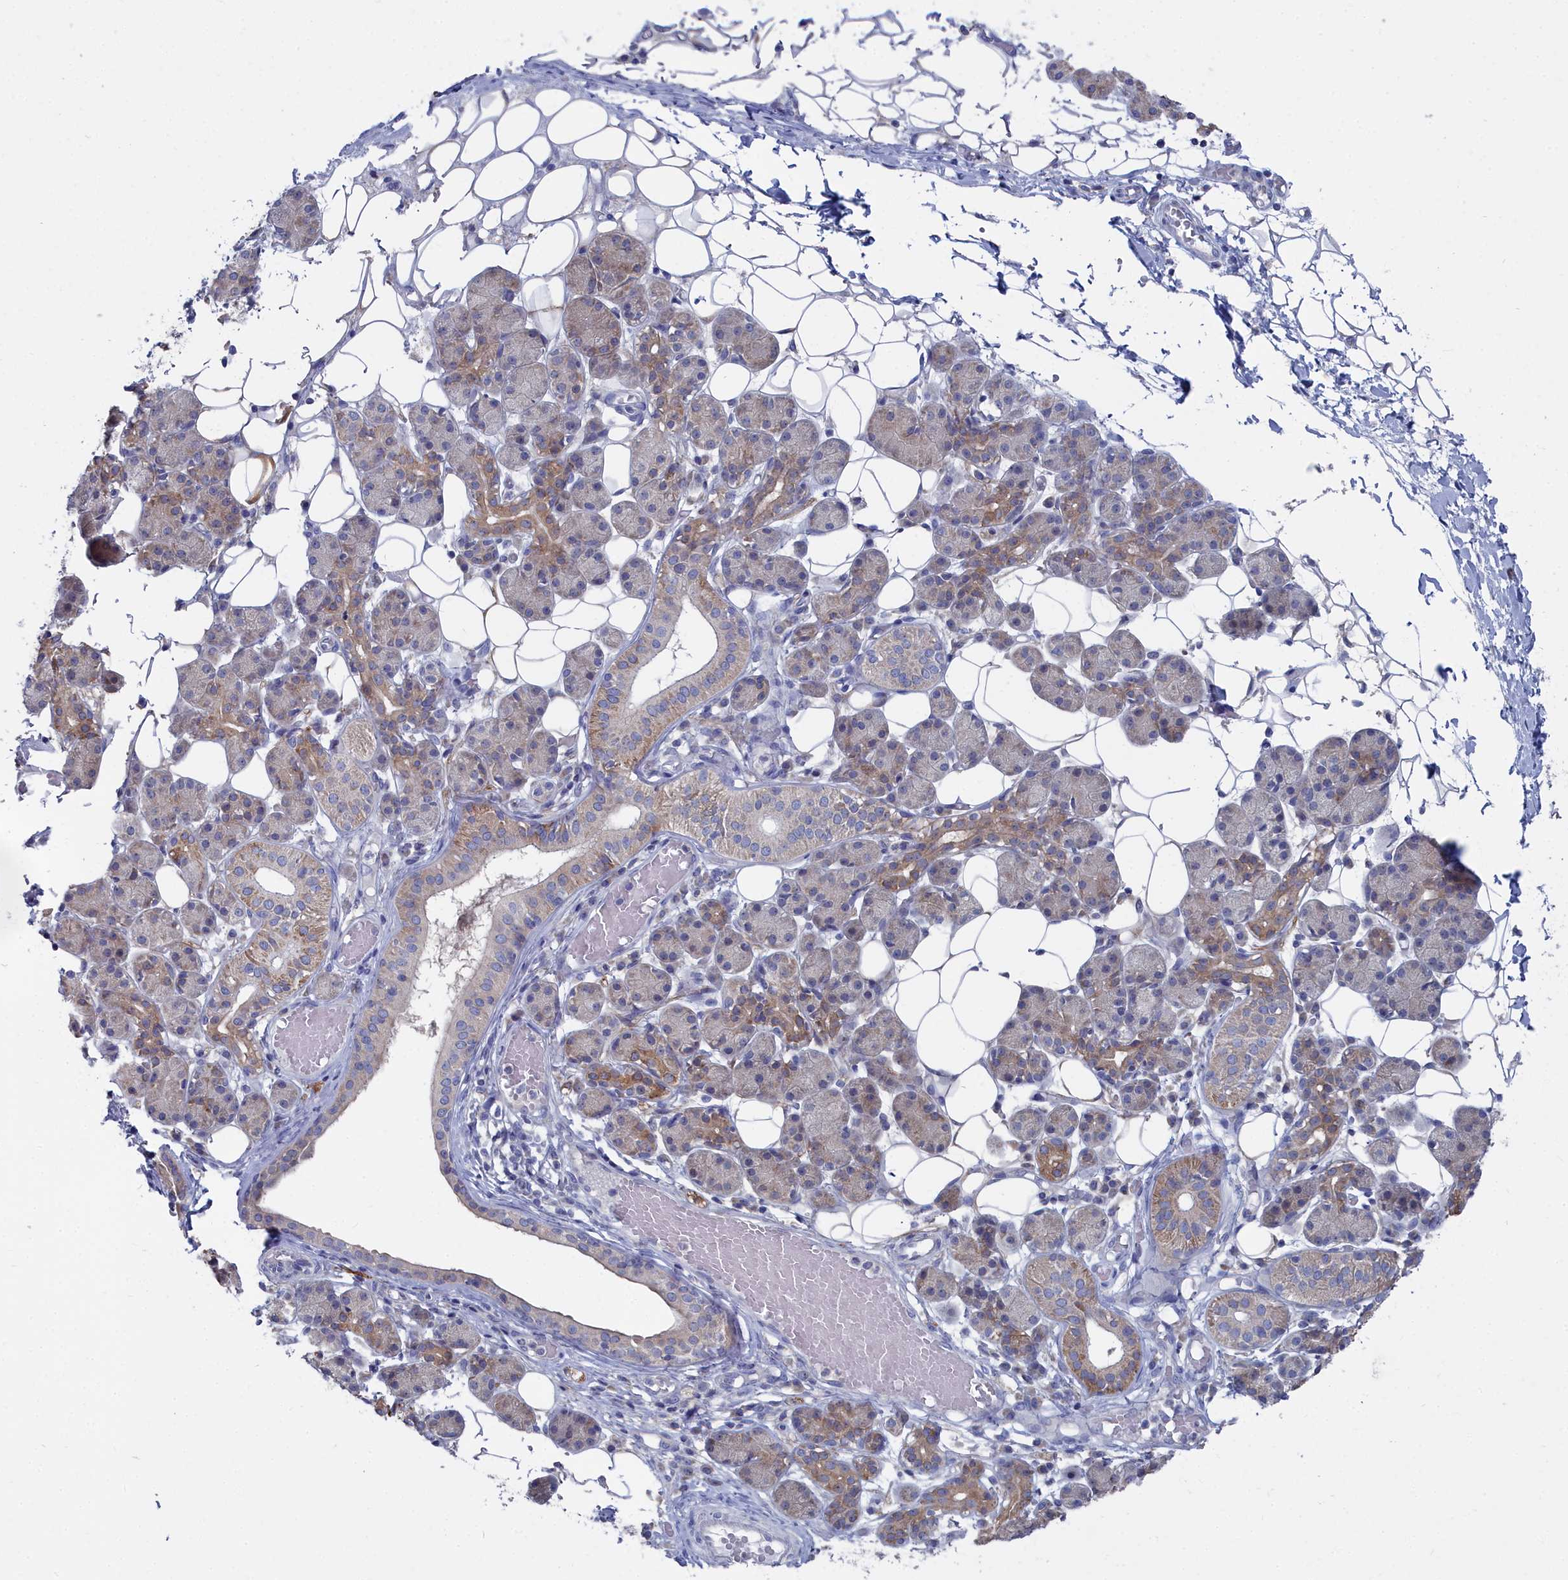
{"staining": {"intensity": "moderate", "quantity": "<25%", "location": "cytoplasmic/membranous"}, "tissue": "salivary gland", "cell_type": "Glandular cells", "image_type": "normal", "snomed": [{"axis": "morphology", "description": "Normal tissue, NOS"}, {"axis": "topography", "description": "Salivary gland"}], "caption": "Protein expression analysis of unremarkable human salivary gland reveals moderate cytoplasmic/membranous positivity in about <25% of glandular cells. The staining was performed using DAB (3,3'-diaminobenzidine), with brown indicating positive protein expression. Nuclei are stained blue with hematoxylin.", "gene": "CCDC149", "patient": {"sex": "female", "age": 33}}